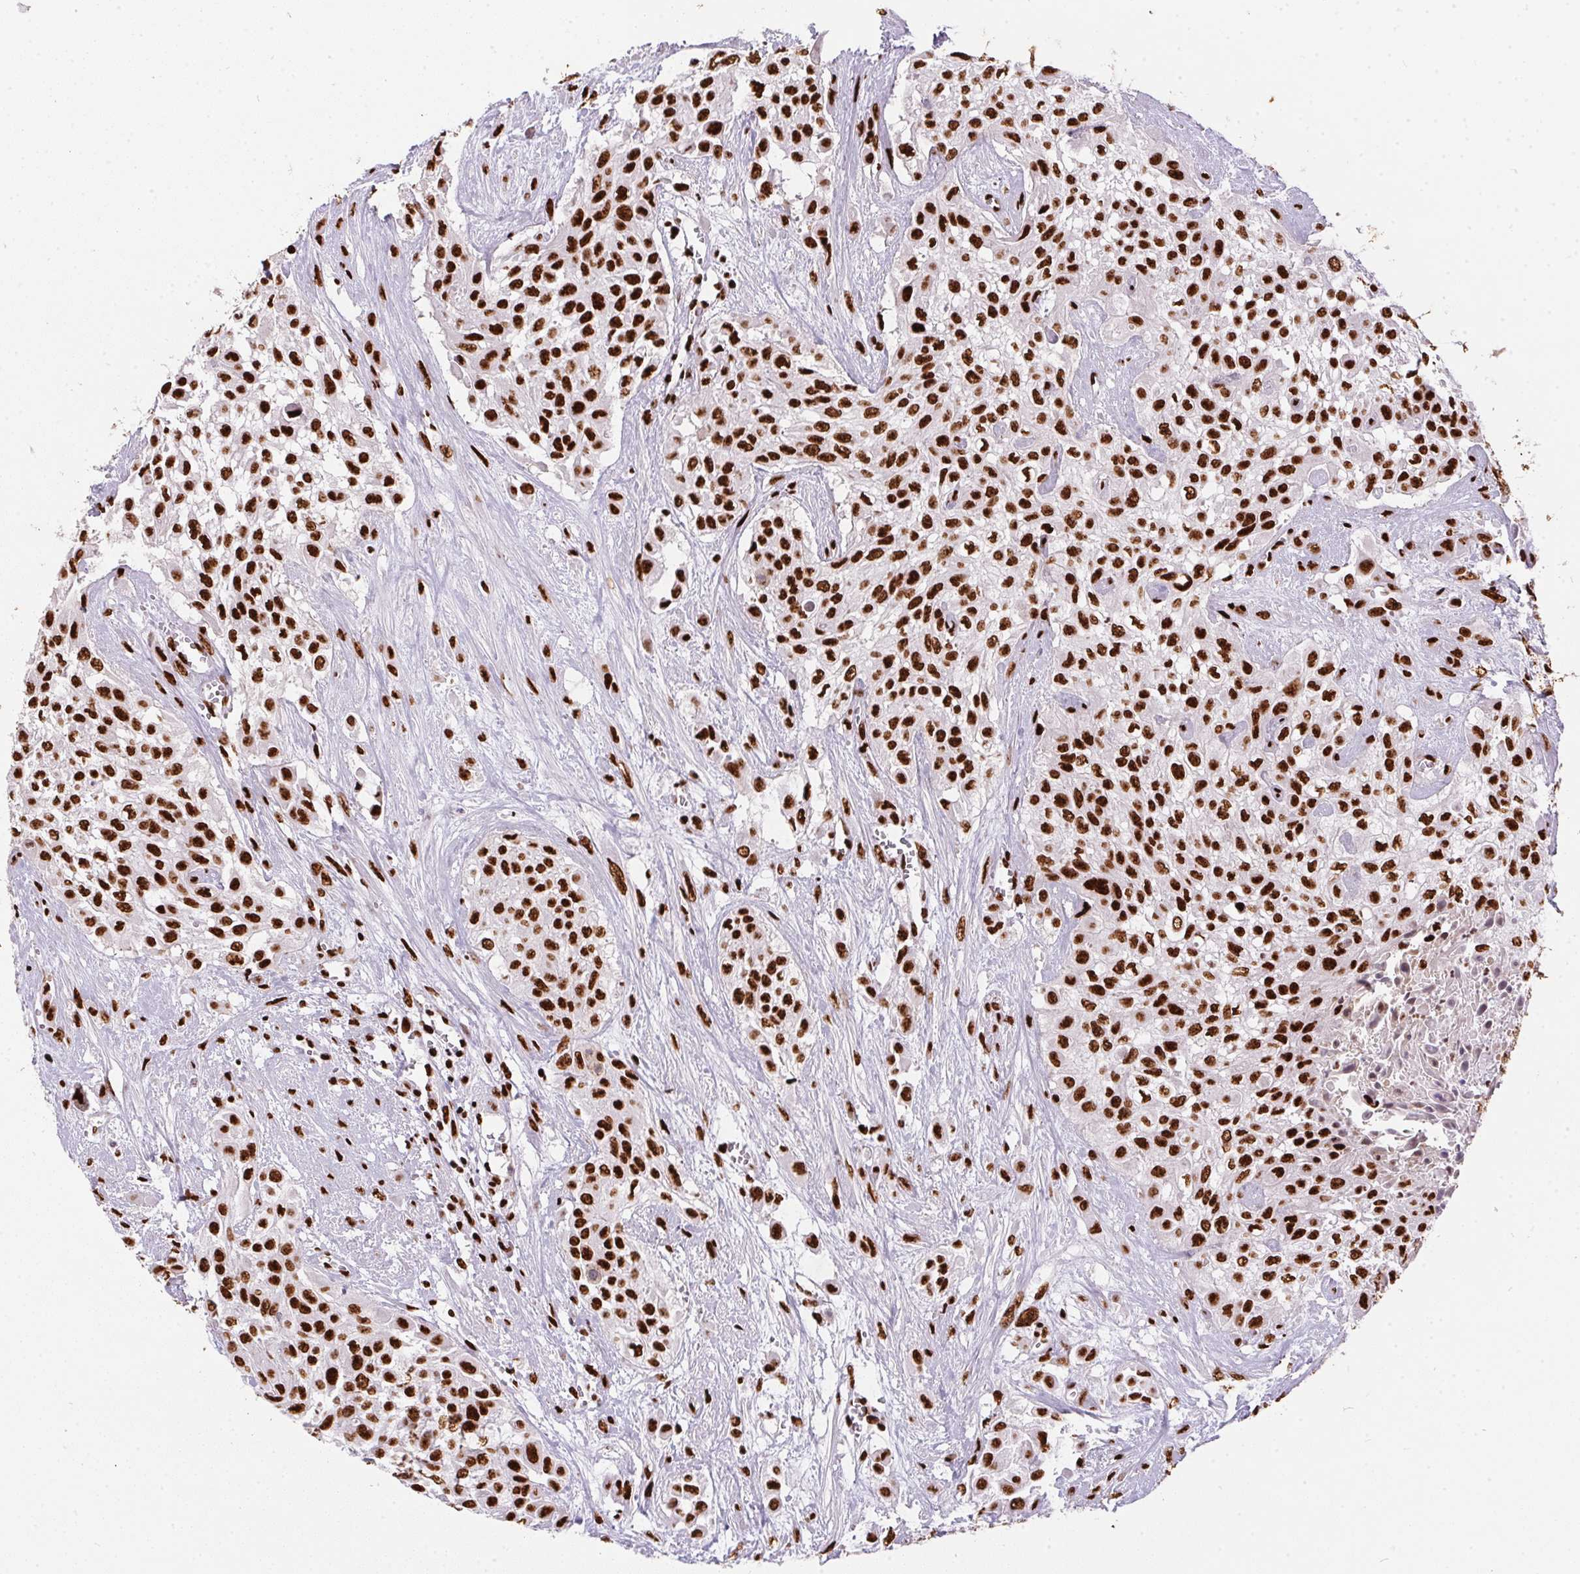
{"staining": {"intensity": "strong", "quantity": ">75%", "location": "nuclear"}, "tissue": "urothelial cancer", "cell_type": "Tumor cells", "image_type": "cancer", "snomed": [{"axis": "morphology", "description": "Urothelial carcinoma, High grade"}, {"axis": "topography", "description": "Urinary bladder"}], "caption": "Tumor cells reveal high levels of strong nuclear positivity in approximately >75% of cells in human urothelial cancer. The protein is shown in brown color, while the nuclei are stained blue.", "gene": "PAGE3", "patient": {"sex": "male", "age": 57}}